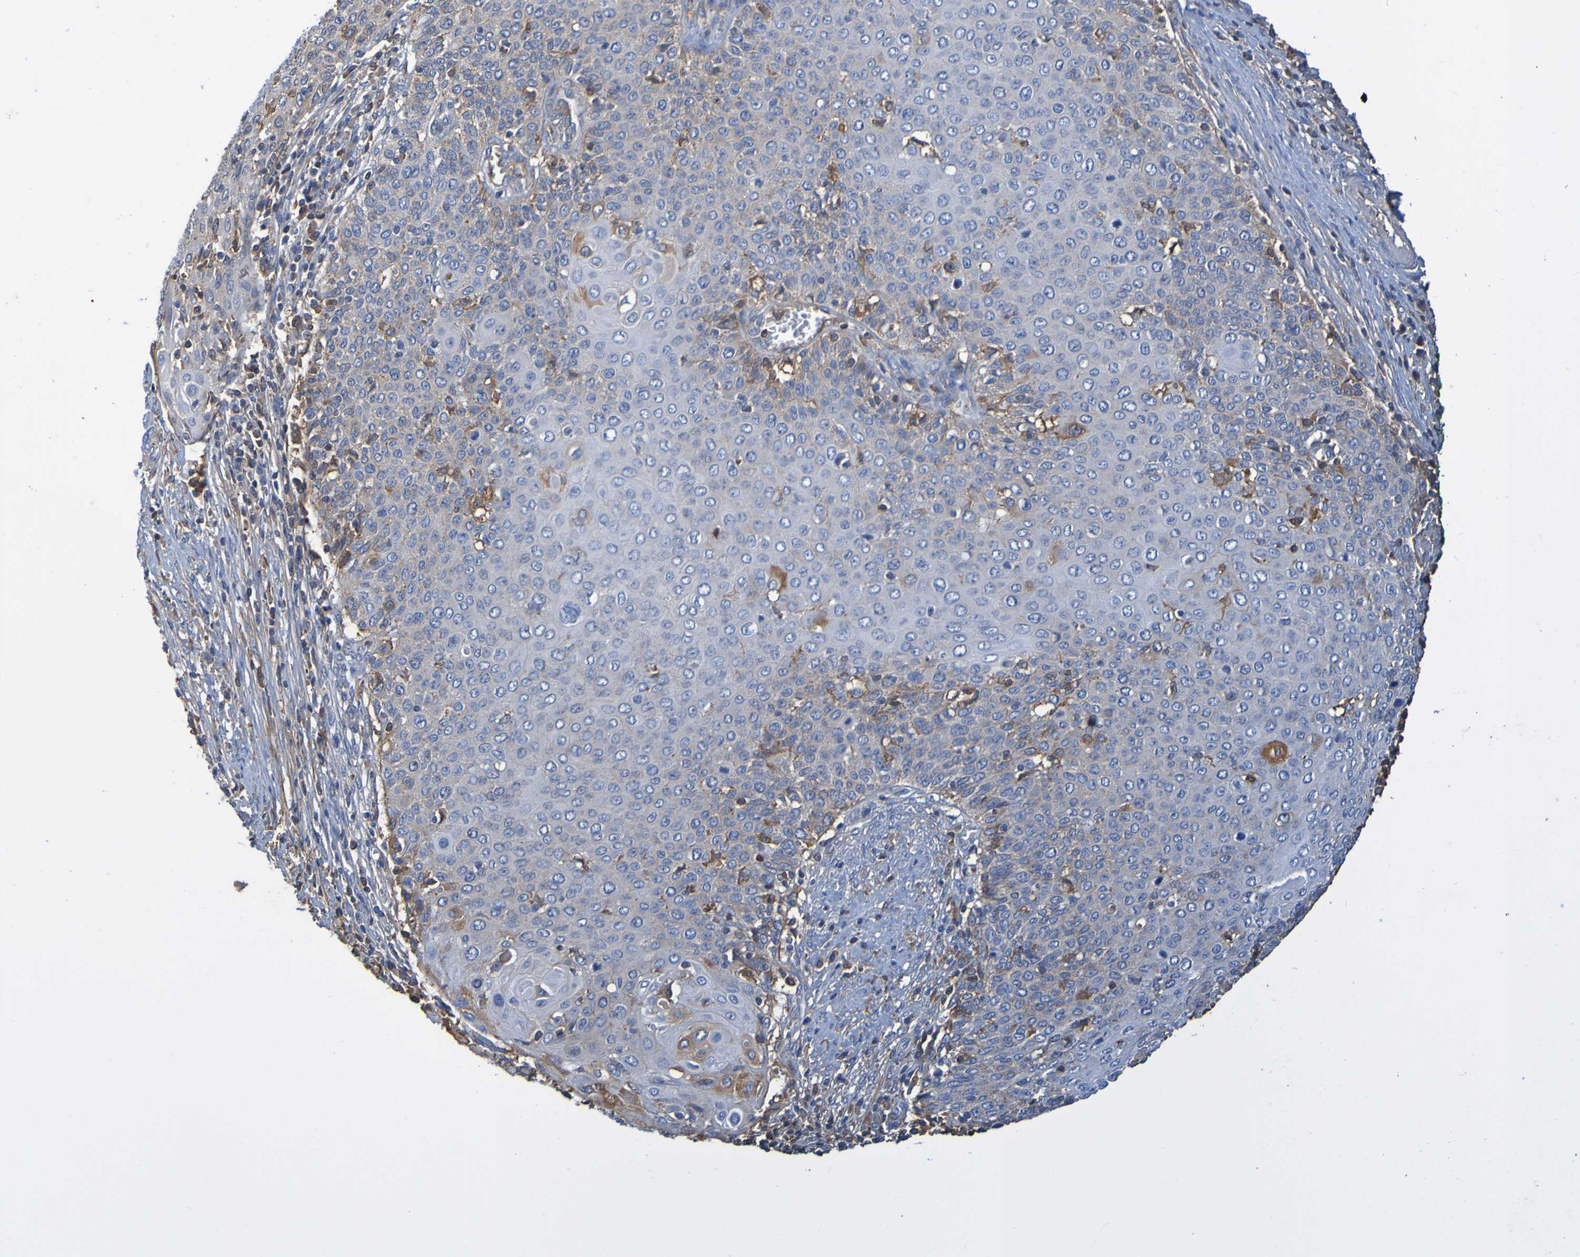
{"staining": {"intensity": "moderate", "quantity": "<25%", "location": "cytoplasmic/membranous"}, "tissue": "cervical cancer", "cell_type": "Tumor cells", "image_type": "cancer", "snomed": [{"axis": "morphology", "description": "Squamous cell carcinoma, NOS"}, {"axis": "topography", "description": "Cervix"}], "caption": "Brown immunohistochemical staining in squamous cell carcinoma (cervical) reveals moderate cytoplasmic/membranous expression in about <25% of tumor cells.", "gene": "GAB3", "patient": {"sex": "female", "age": 39}}